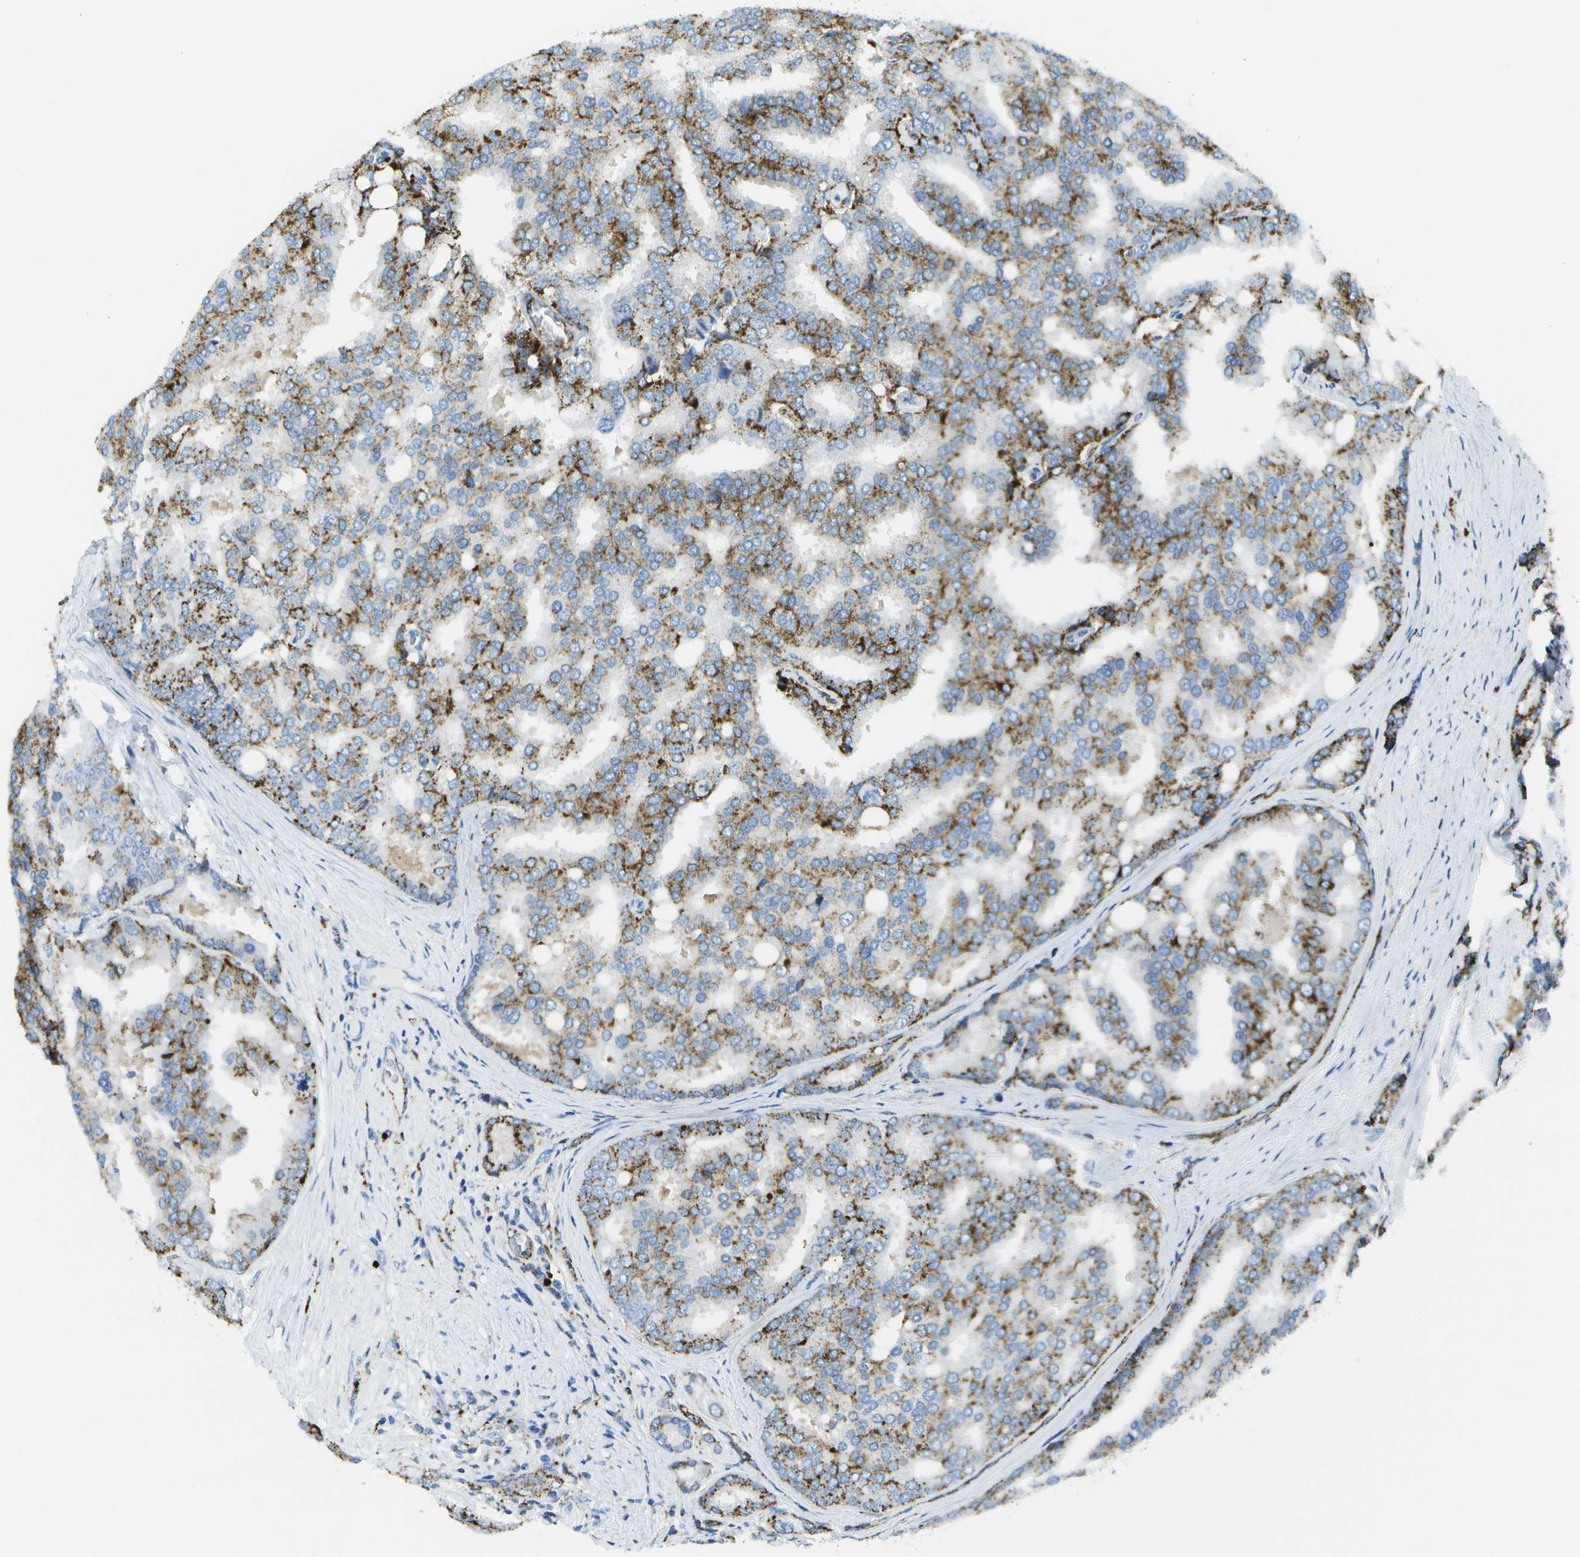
{"staining": {"intensity": "moderate", "quantity": ">75%", "location": "cytoplasmic/membranous"}, "tissue": "prostate cancer", "cell_type": "Tumor cells", "image_type": "cancer", "snomed": [{"axis": "morphology", "description": "Adenocarcinoma, High grade"}, {"axis": "topography", "description": "Prostate"}], "caption": "A brown stain labels moderate cytoplasmic/membranous positivity of a protein in adenocarcinoma (high-grade) (prostate) tumor cells.", "gene": "PRCP", "patient": {"sex": "male", "age": 50}}